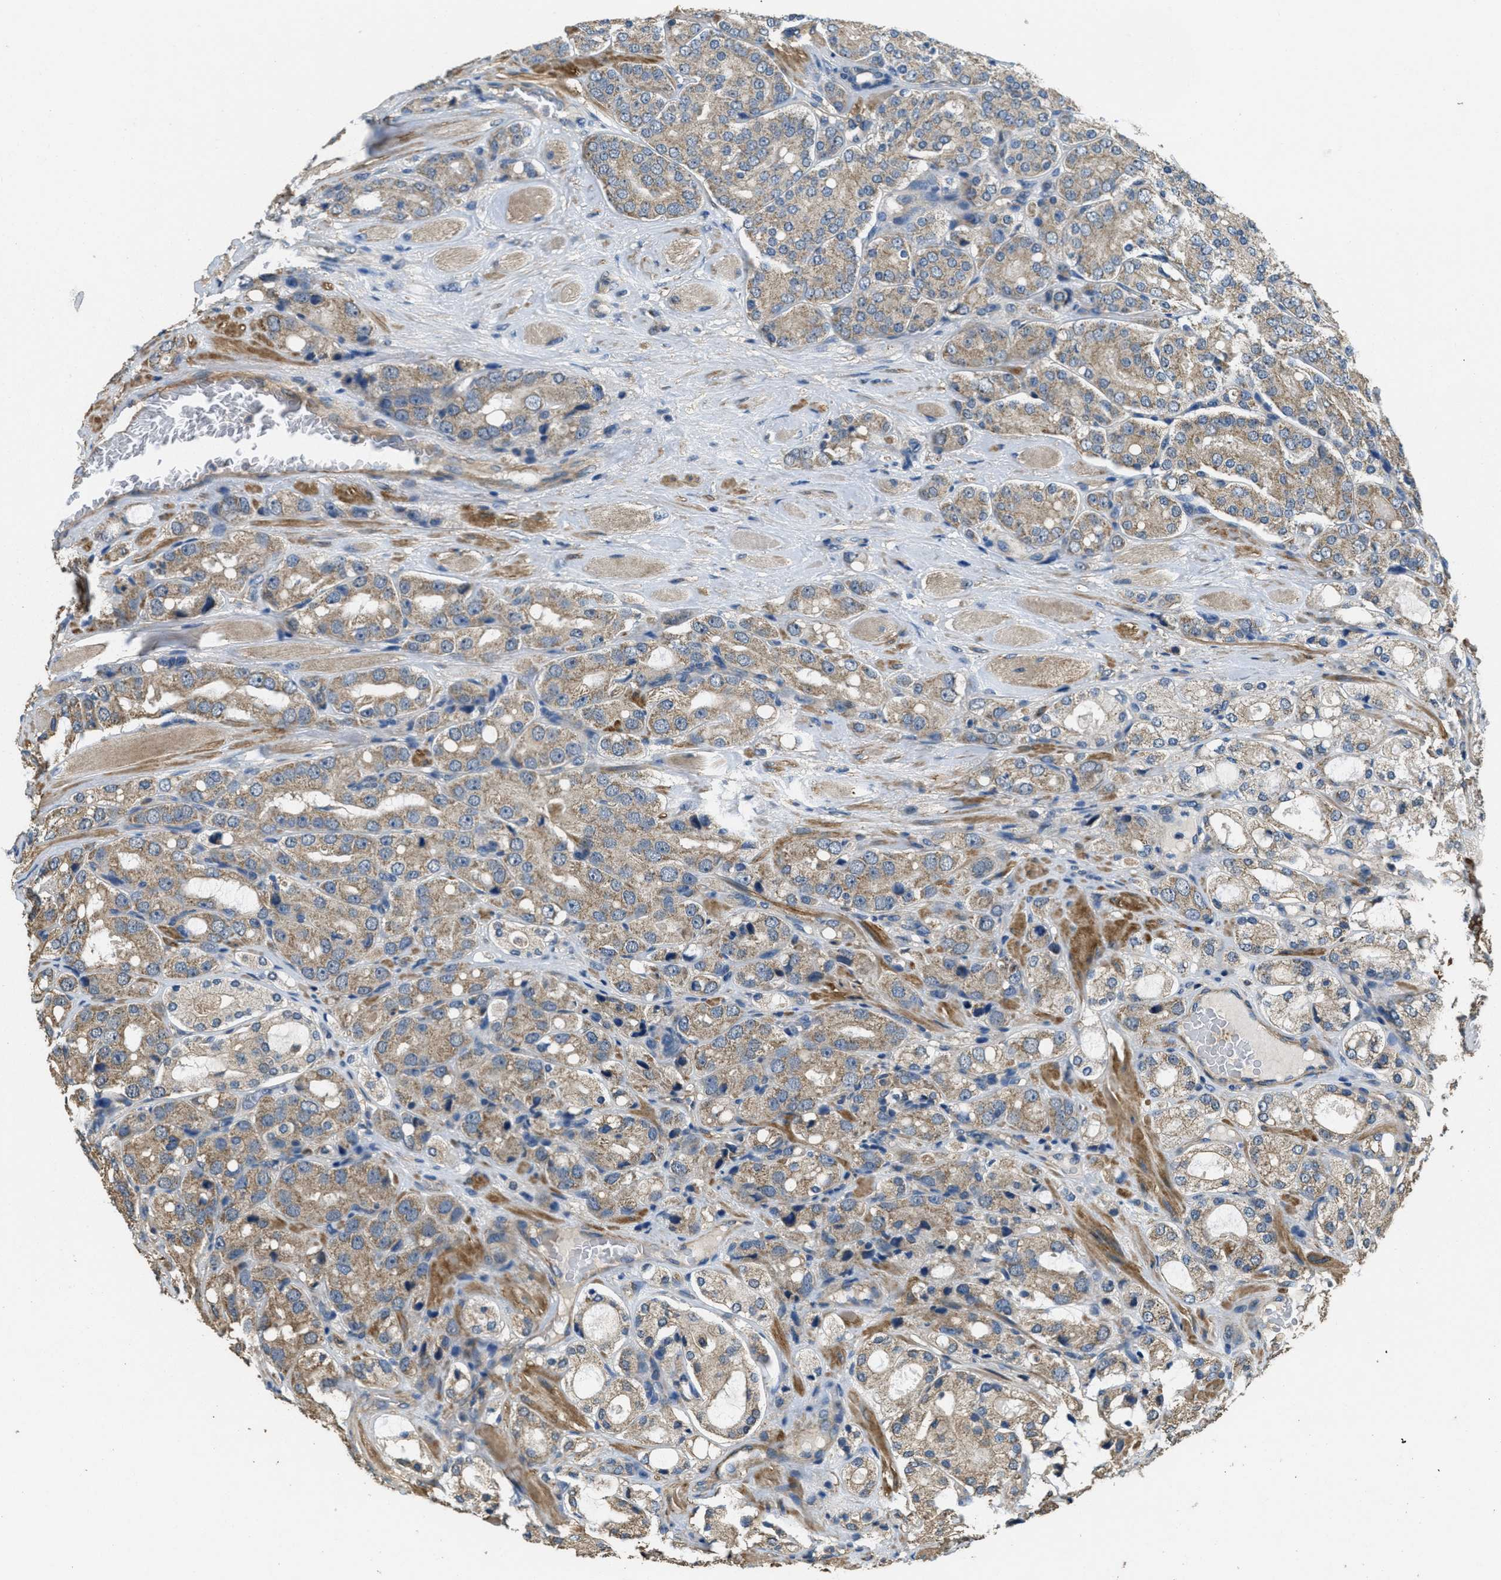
{"staining": {"intensity": "weak", "quantity": "25%-75%", "location": "cytoplasmic/membranous"}, "tissue": "prostate cancer", "cell_type": "Tumor cells", "image_type": "cancer", "snomed": [{"axis": "morphology", "description": "Adenocarcinoma, High grade"}, {"axis": "topography", "description": "Prostate"}], "caption": "Protein staining by IHC displays weak cytoplasmic/membranous positivity in about 25%-75% of tumor cells in prostate cancer (adenocarcinoma (high-grade)).", "gene": "THBS2", "patient": {"sex": "male", "age": 65}}